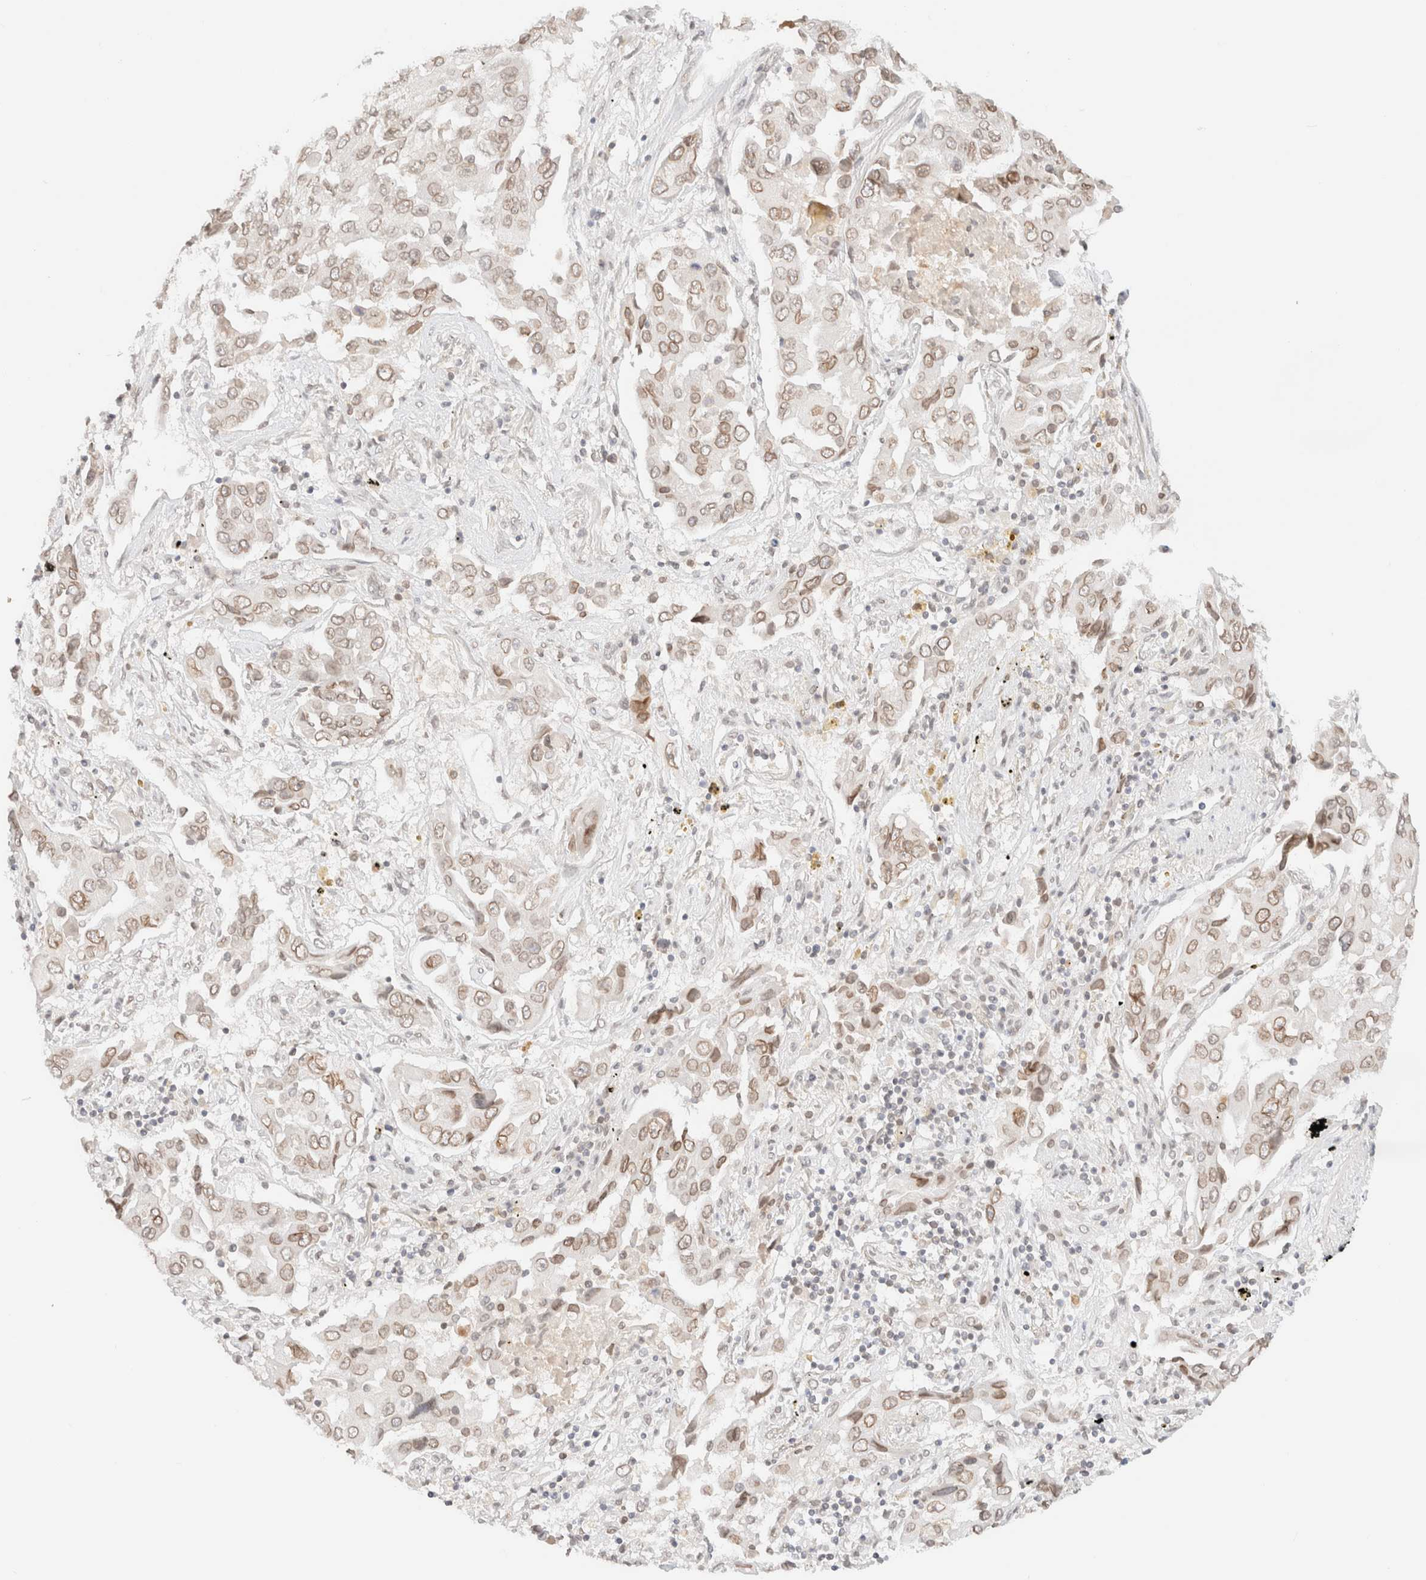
{"staining": {"intensity": "weak", "quantity": ">75%", "location": "cytoplasmic/membranous,nuclear"}, "tissue": "lung cancer", "cell_type": "Tumor cells", "image_type": "cancer", "snomed": [{"axis": "morphology", "description": "Adenocarcinoma, NOS"}, {"axis": "topography", "description": "Lung"}], "caption": "Immunohistochemical staining of lung cancer (adenocarcinoma) exhibits low levels of weak cytoplasmic/membranous and nuclear protein positivity in about >75% of tumor cells.", "gene": "ZNF770", "patient": {"sex": "female", "age": 65}}